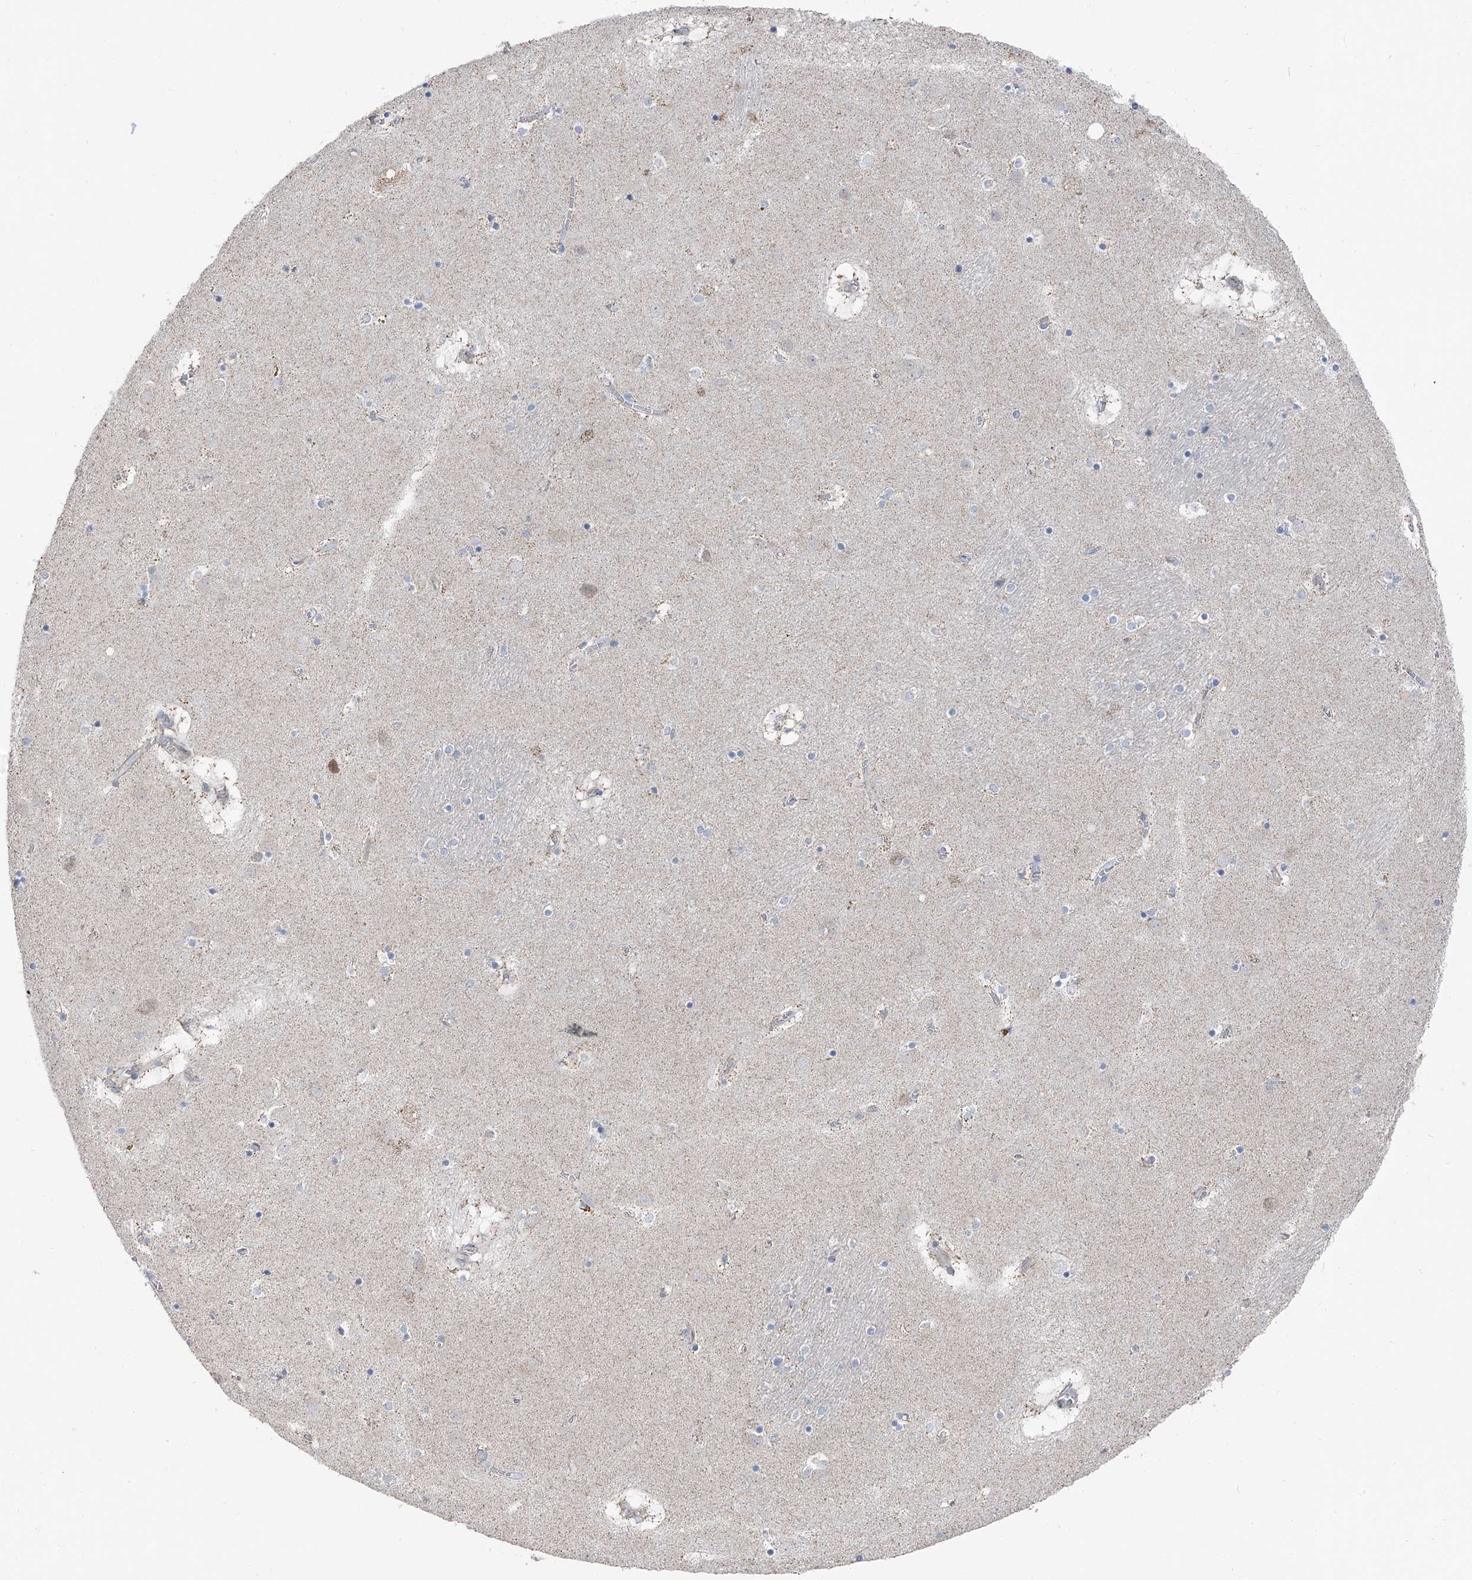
{"staining": {"intensity": "negative", "quantity": "none", "location": "none"}, "tissue": "caudate", "cell_type": "Glial cells", "image_type": "normal", "snomed": [{"axis": "morphology", "description": "Normal tissue, NOS"}, {"axis": "topography", "description": "Lateral ventricle wall"}], "caption": "Caudate stained for a protein using immunohistochemistry (IHC) shows no positivity glial cells.", "gene": "GPR142", "patient": {"sex": "male", "age": 70}}